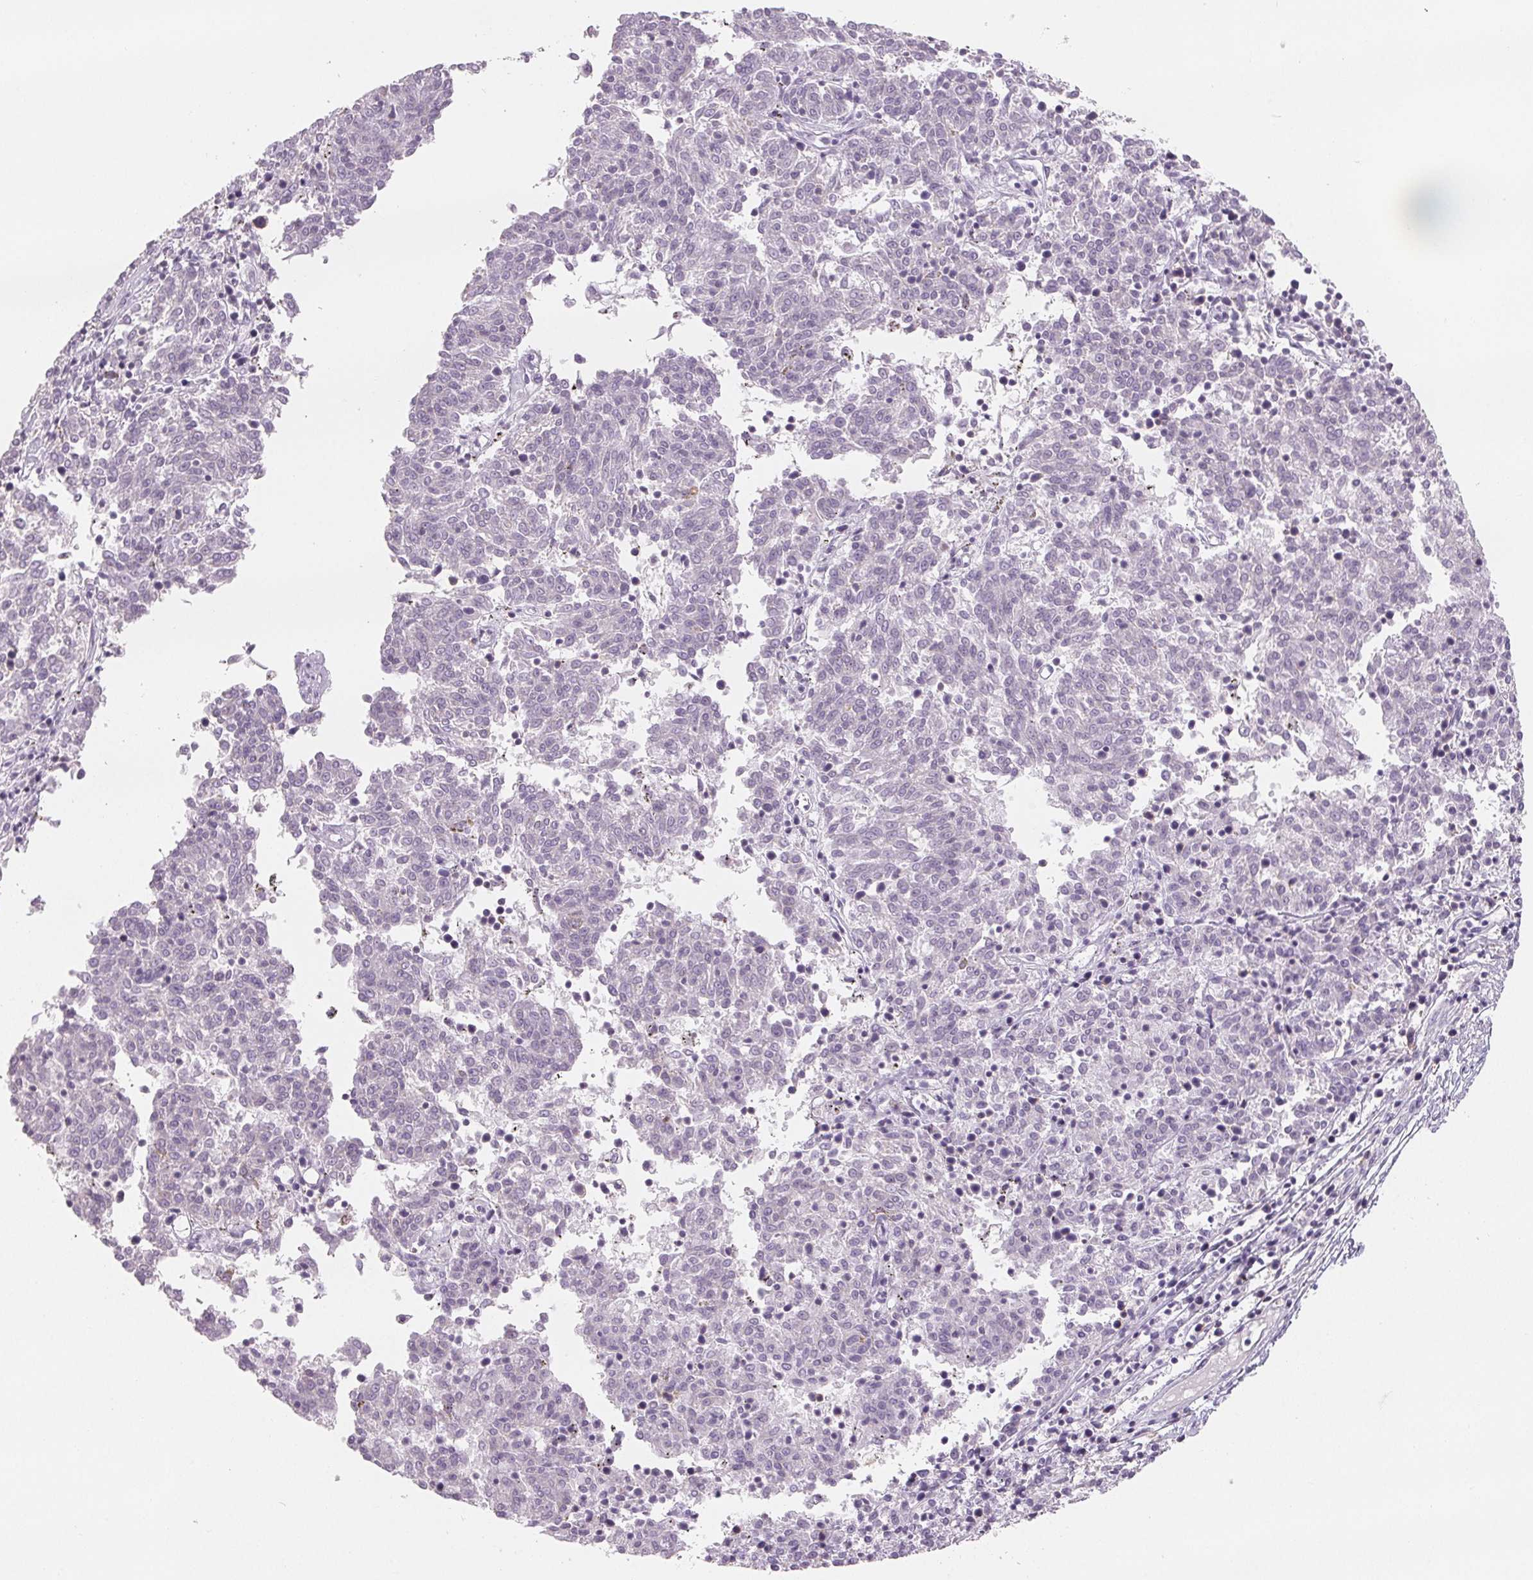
{"staining": {"intensity": "negative", "quantity": "none", "location": "none"}, "tissue": "melanoma", "cell_type": "Tumor cells", "image_type": "cancer", "snomed": [{"axis": "morphology", "description": "Malignant melanoma, NOS"}, {"axis": "topography", "description": "Skin"}], "caption": "IHC image of human melanoma stained for a protein (brown), which displays no staining in tumor cells.", "gene": "CD69", "patient": {"sex": "female", "age": 72}}